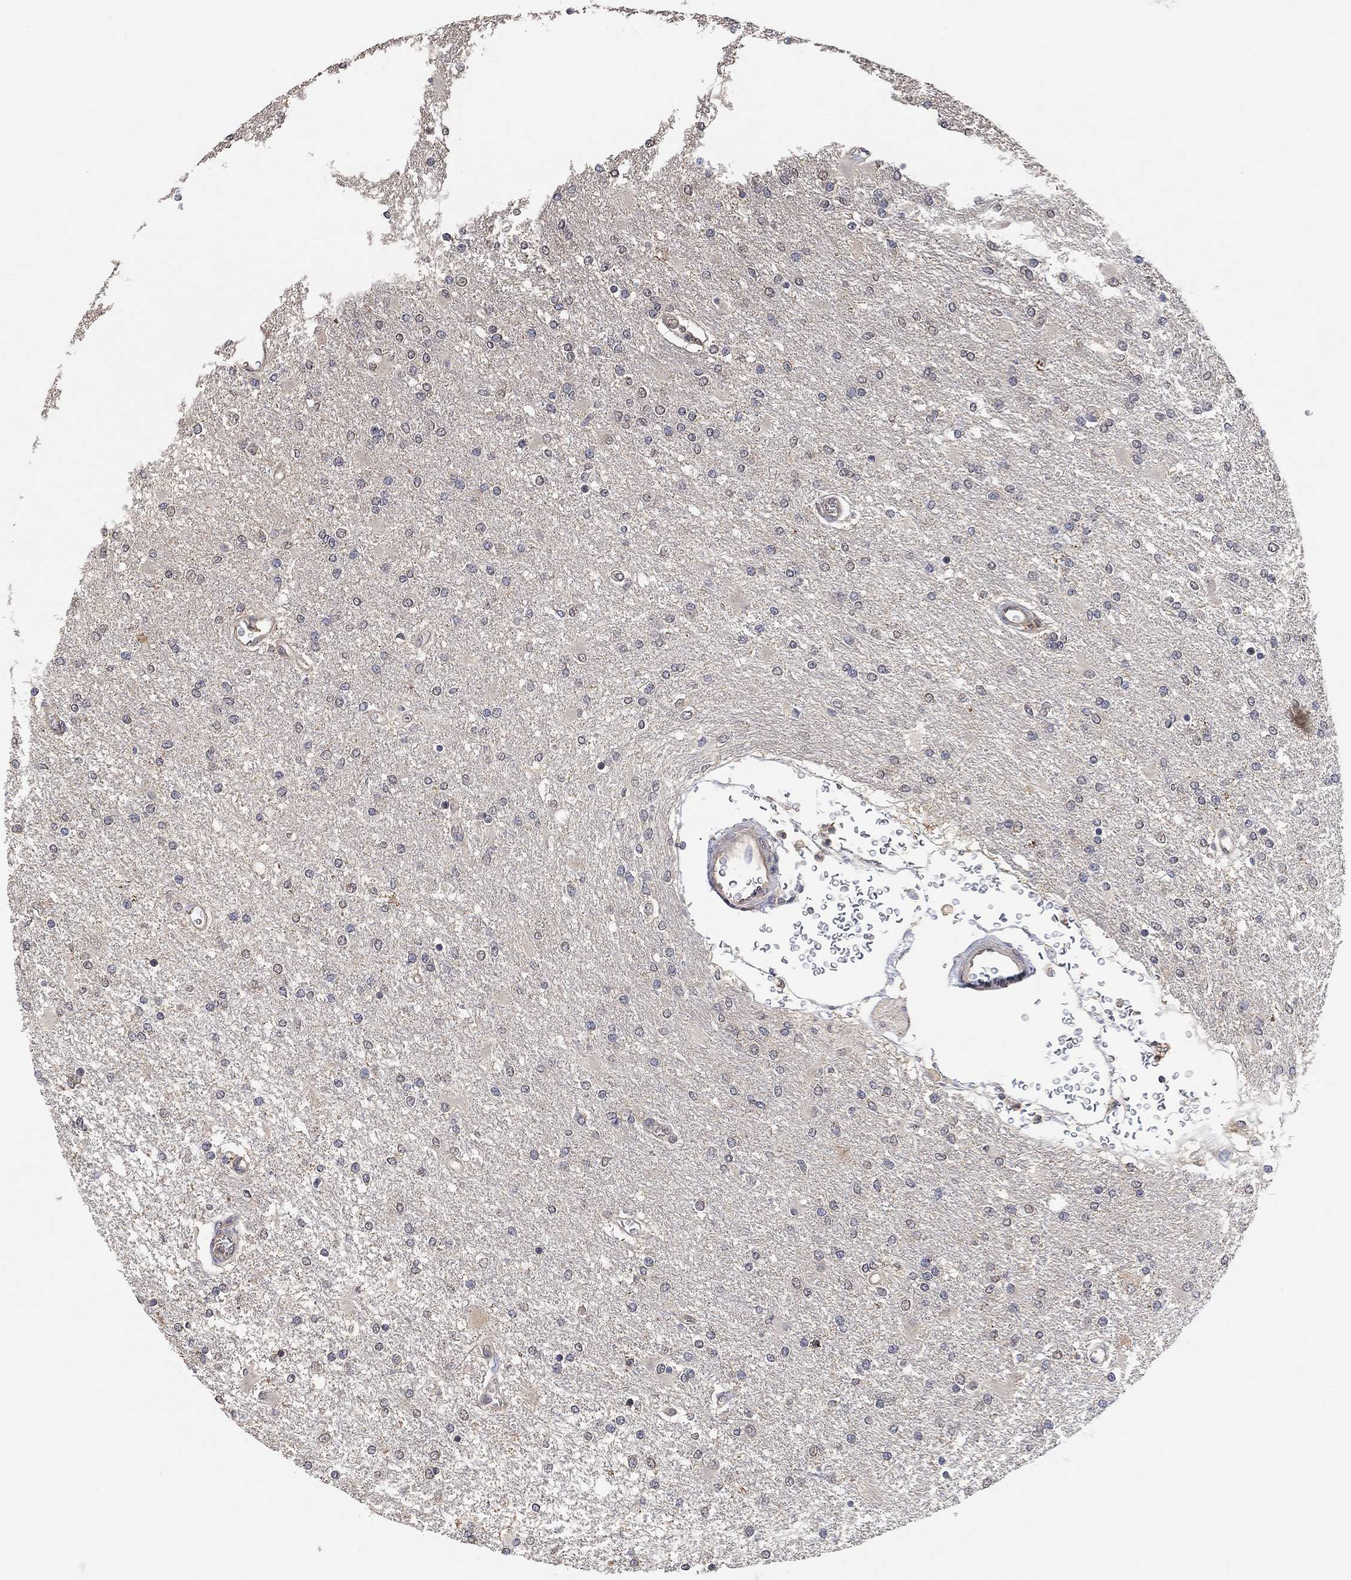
{"staining": {"intensity": "negative", "quantity": "none", "location": "none"}, "tissue": "glioma", "cell_type": "Tumor cells", "image_type": "cancer", "snomed": [{"axis": "morphology", "description": "Glioma, malignant, High grade"}, {"axis": "topography", "description": "Cerebral cortex"}], "caption": "Human glioma stained for a protein using immunohistochemistry demonstrates no expression in tumor cells.", "gene": "CCDC43", "patient": {"sex": "male", "age": 79}}